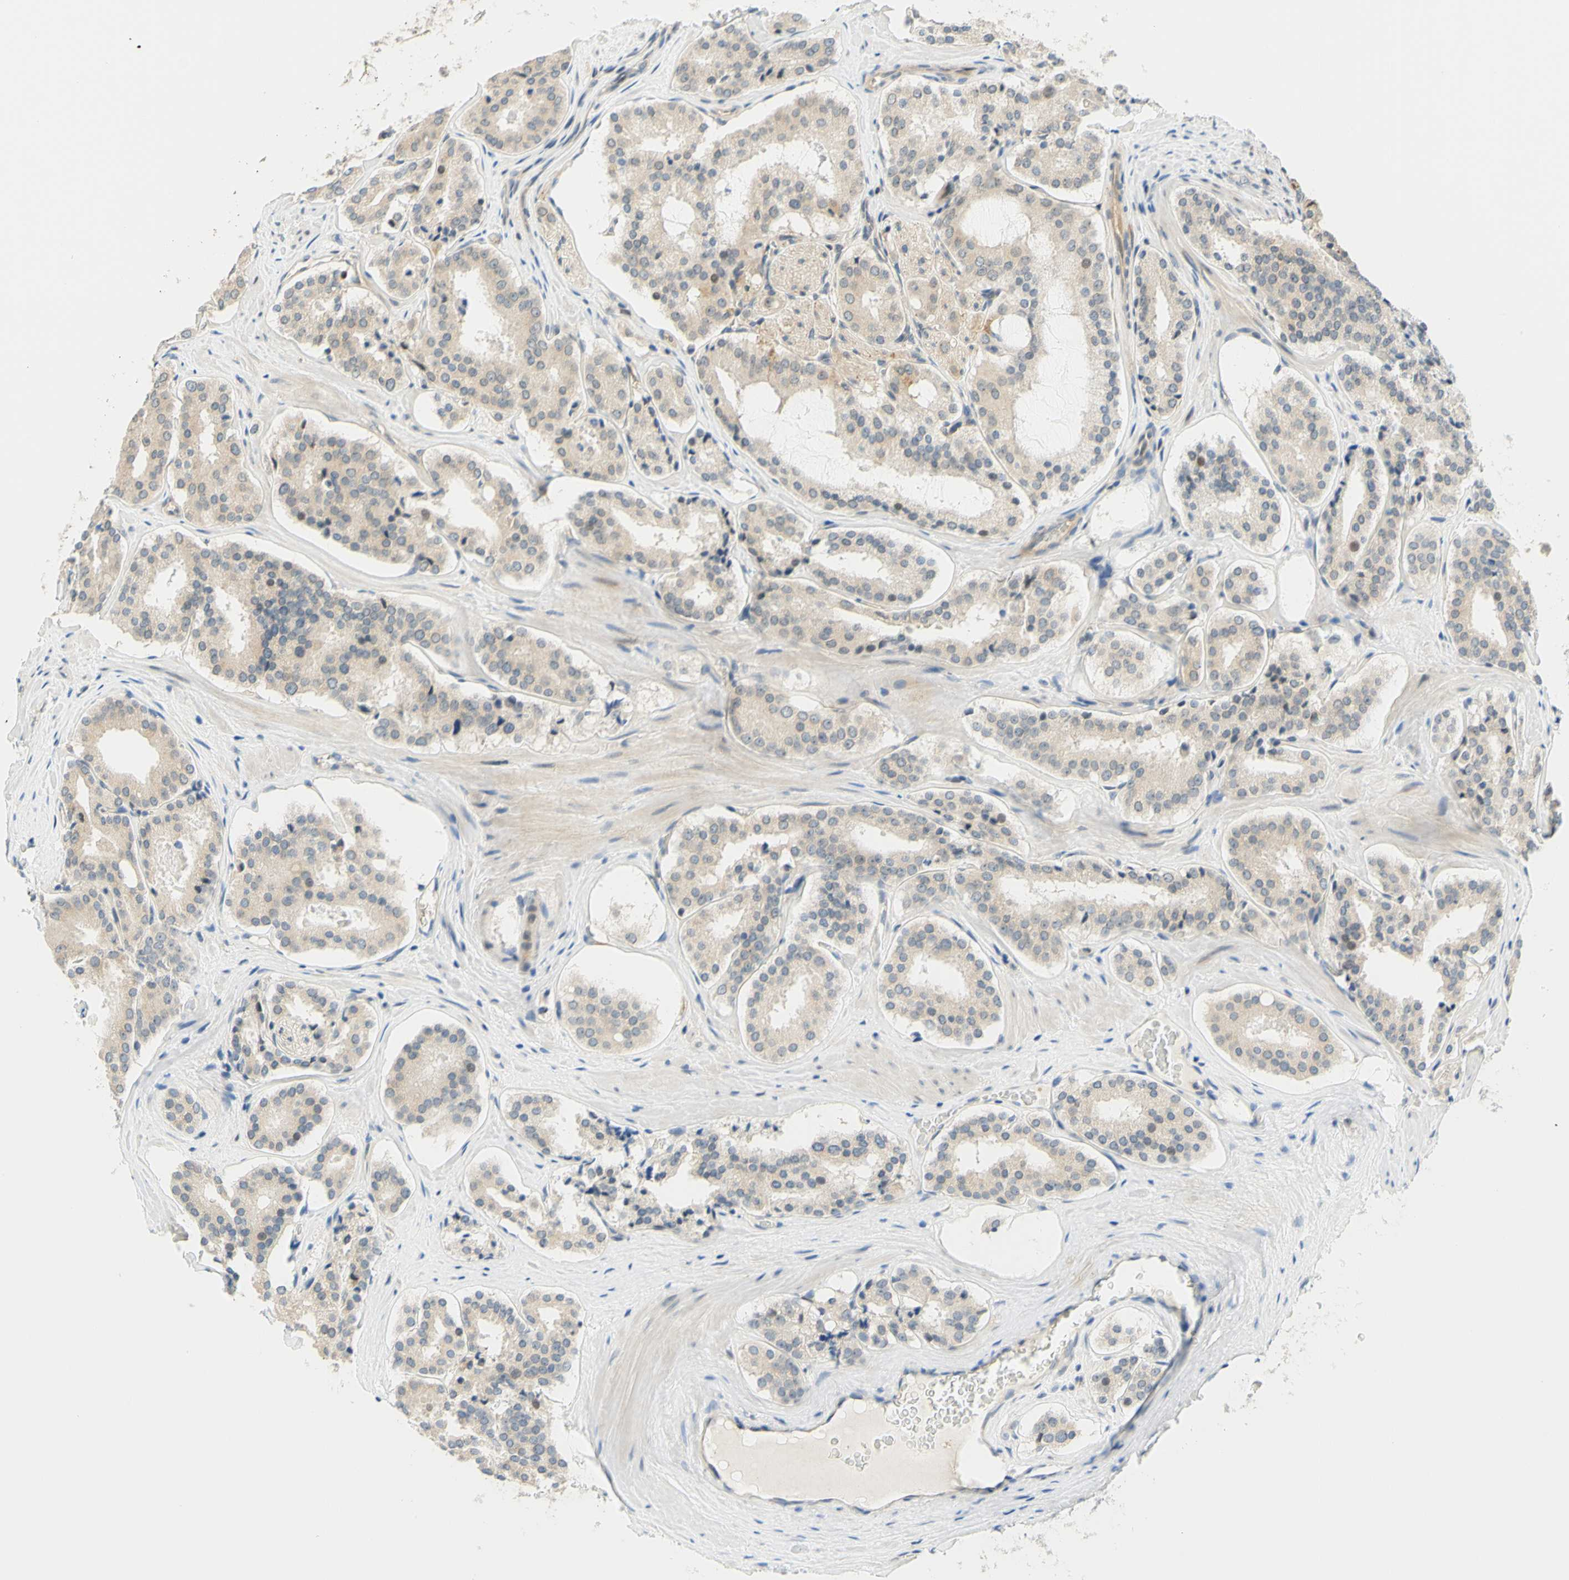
{"staining": {"intensity": "weak", "quantity": "25%-75%", "location": "cytoplasmic/membranous"}, "tissue": "prostate cancer", "cell_type": "Tumor cells", "image_type": "cancer", "snomed": [{"axis": "morphology", "description": "Adenocarcinoma, High grade"}, {"axis": "topography", "description": "Prostate"}], "caption": "Protein staining shows weak cytoplasmic/membranous staining in approximately 25%-75% of tumor cells in prostate cancer (high-grade adenocarcinoma).", "gene": "C2CD2L", "patient": {"sex": "male", "age": 60}}